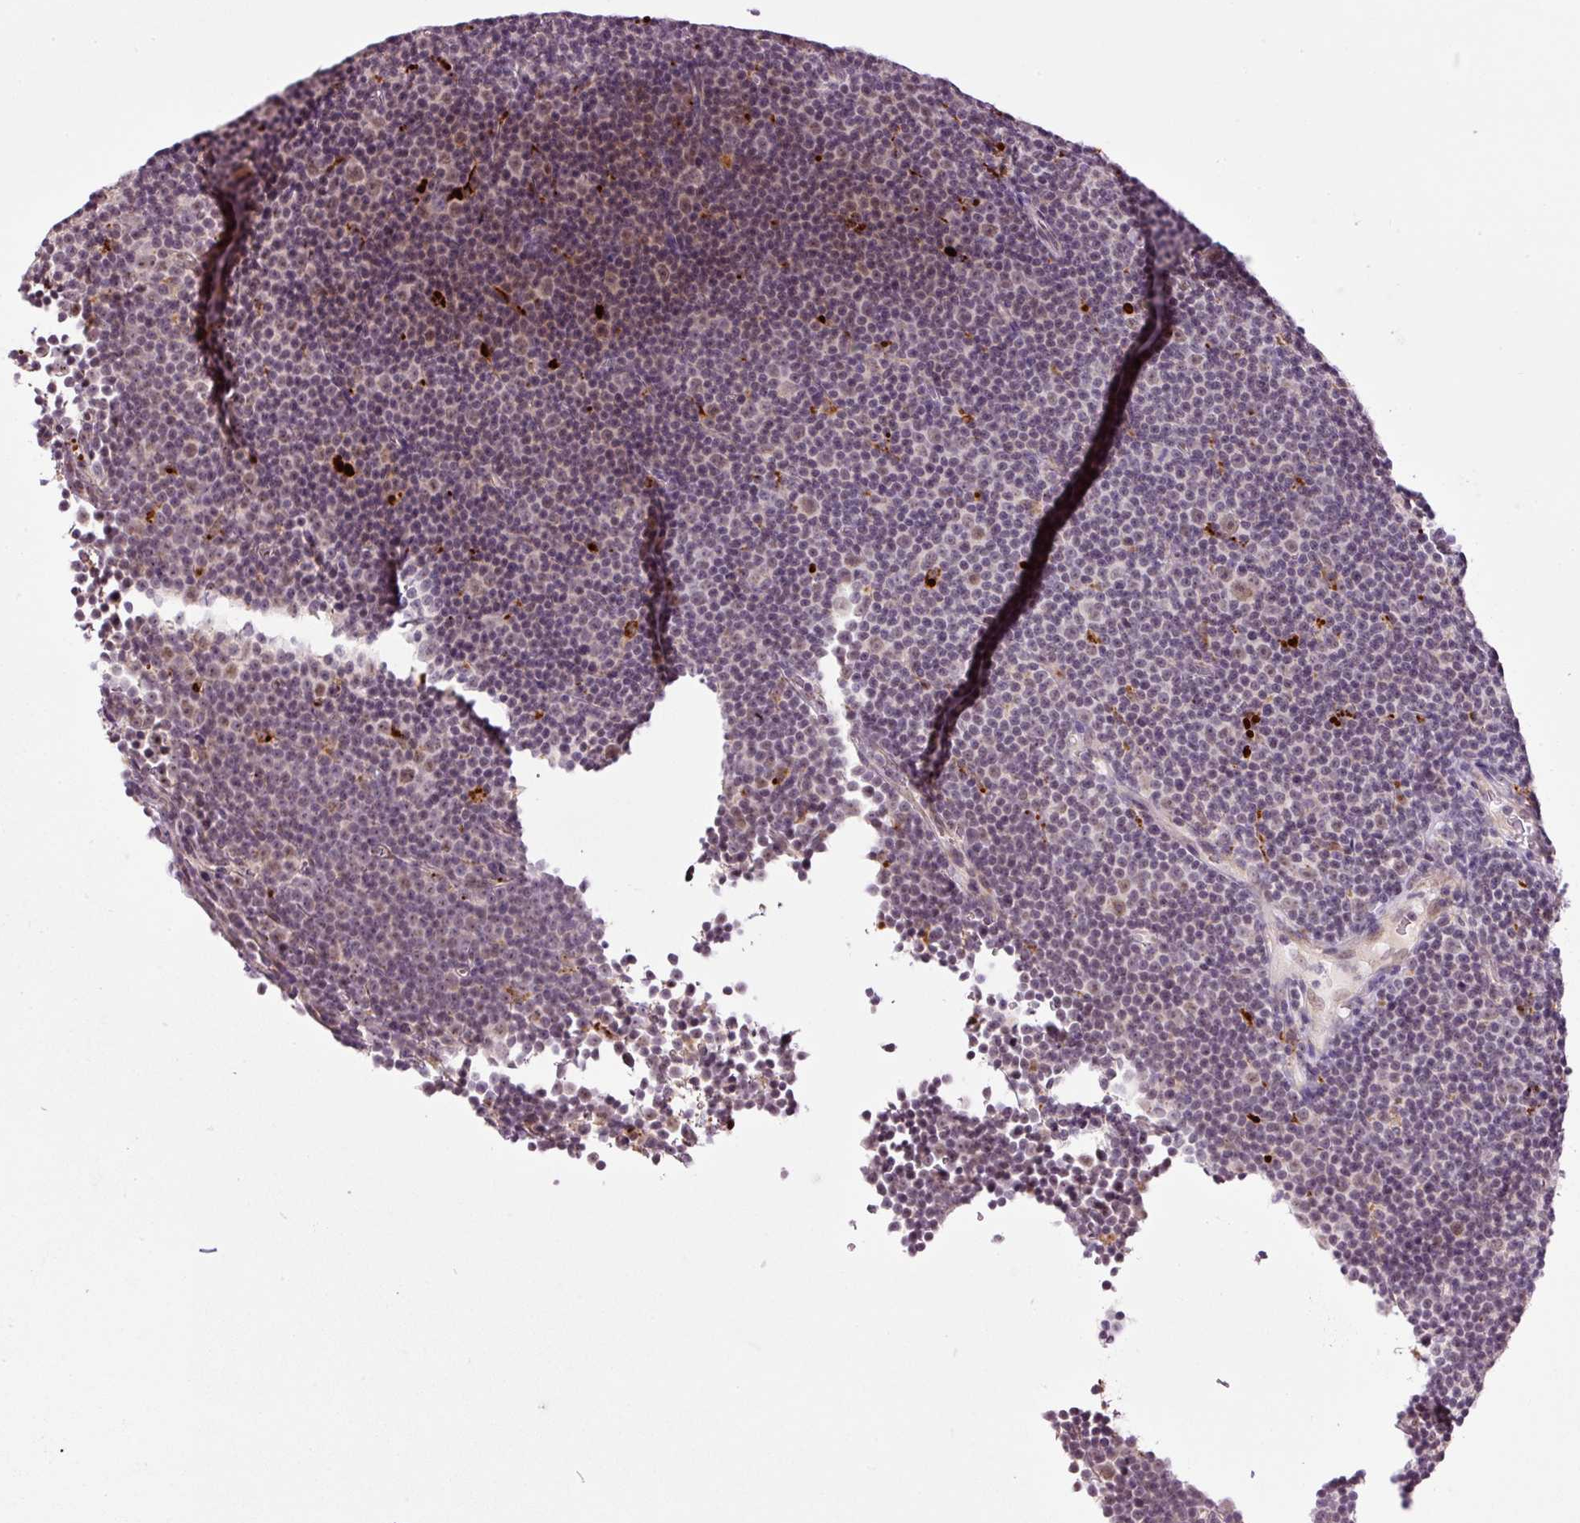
{"staining": {"intensity": "negative", "quantity": "none", "location": "none"}, "tissue": "lymphoma", "cell_type": "Tumor cells", "image_type": "cancer", "snomed": [{"axis": "morphology", "description": "Malignant lymphoma, non-Hodgkin's type, Low grade"}, {"axis": "topography", "description": "Lymph node"}], "caption": "Immunohistochemistry (IHC) micrograph of neoplastic tissue: low-grade malignant lymphoma, non-Hodgkin's type stained with DAB (3,3'-diaminobenzidine) demonstrates no significant protein positivity in tumor cells.", "gene": "ZNF639", "patient": {"sex": "female", "age": 67}}